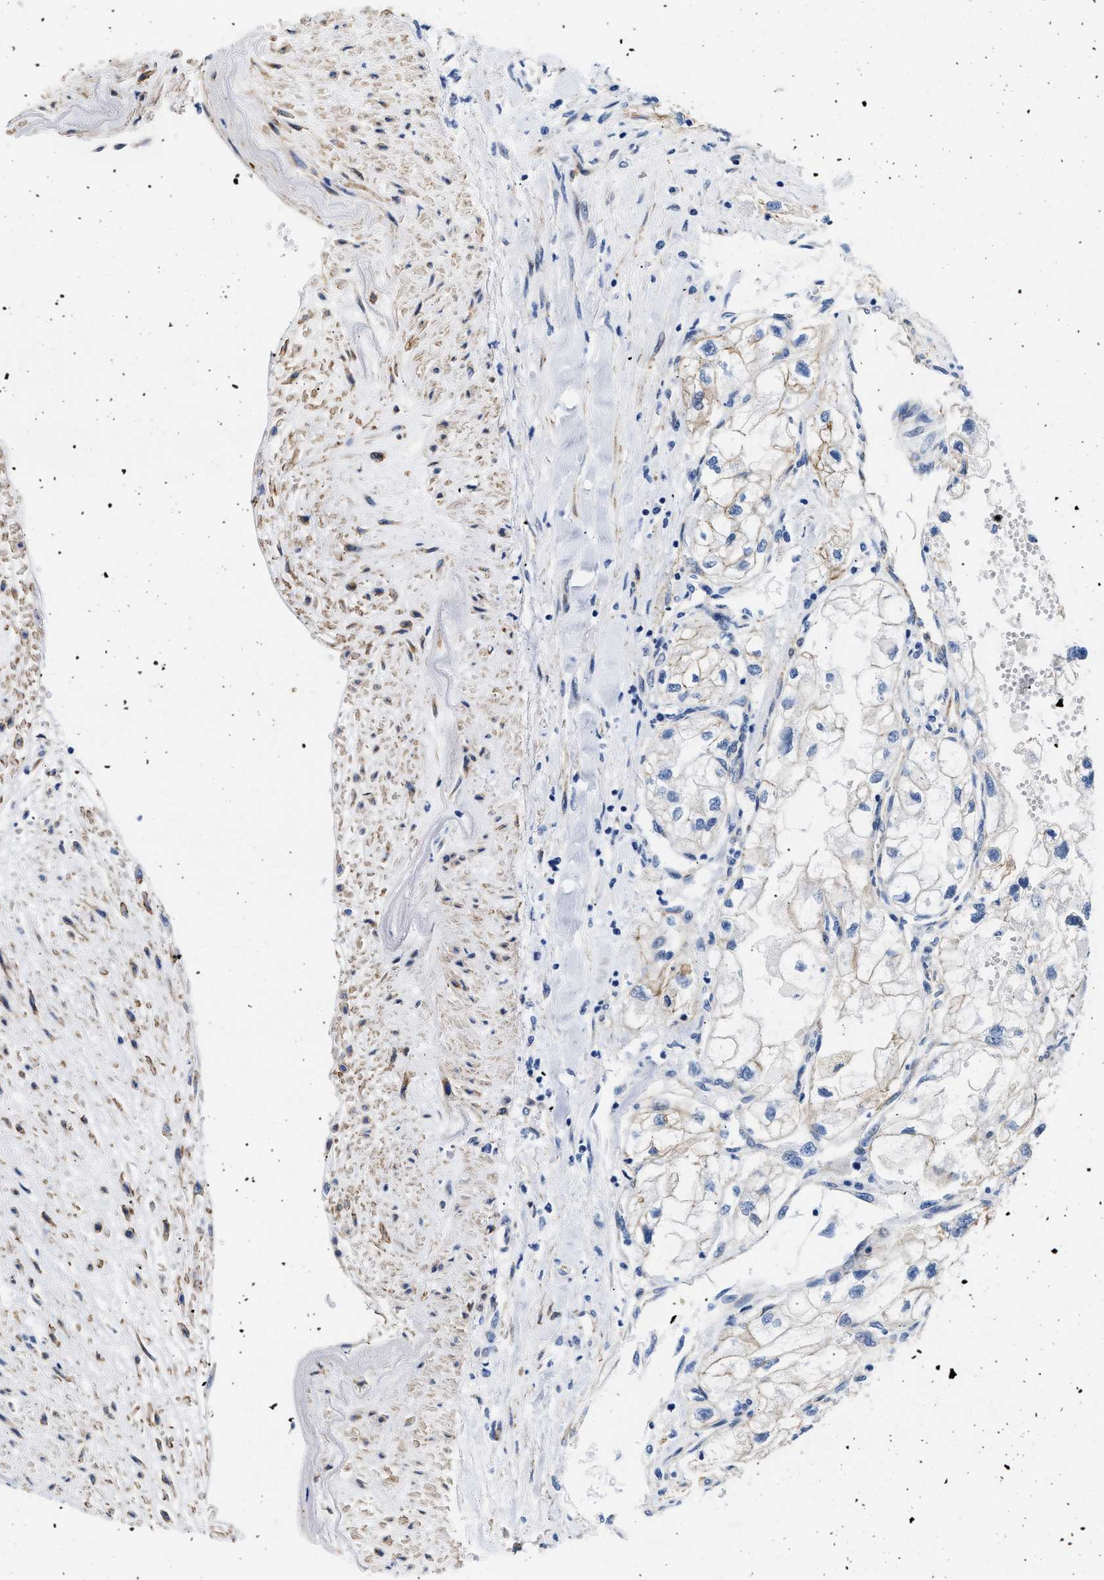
{"staining": {"intensity": "weak", "quantity": "<25%", "location": "cytoplasmic/membranous"}, "tissue": "renal cancer", "cell_type": "Tumor cells", "image_type": "cancer", "snomed": [{"axis": "morphology", "description": "Adenocarcinoma, NOS"}, {"axis": "topography", "description": "Kidney"}], "caption": "High power microscopy histopathology image of an immunohistochemistry (IHC) image of renal cancer, revealing no significant staining in tumor cells.", "gene": "TRIM29", "patient": {"sex": "female", "age": 70}}